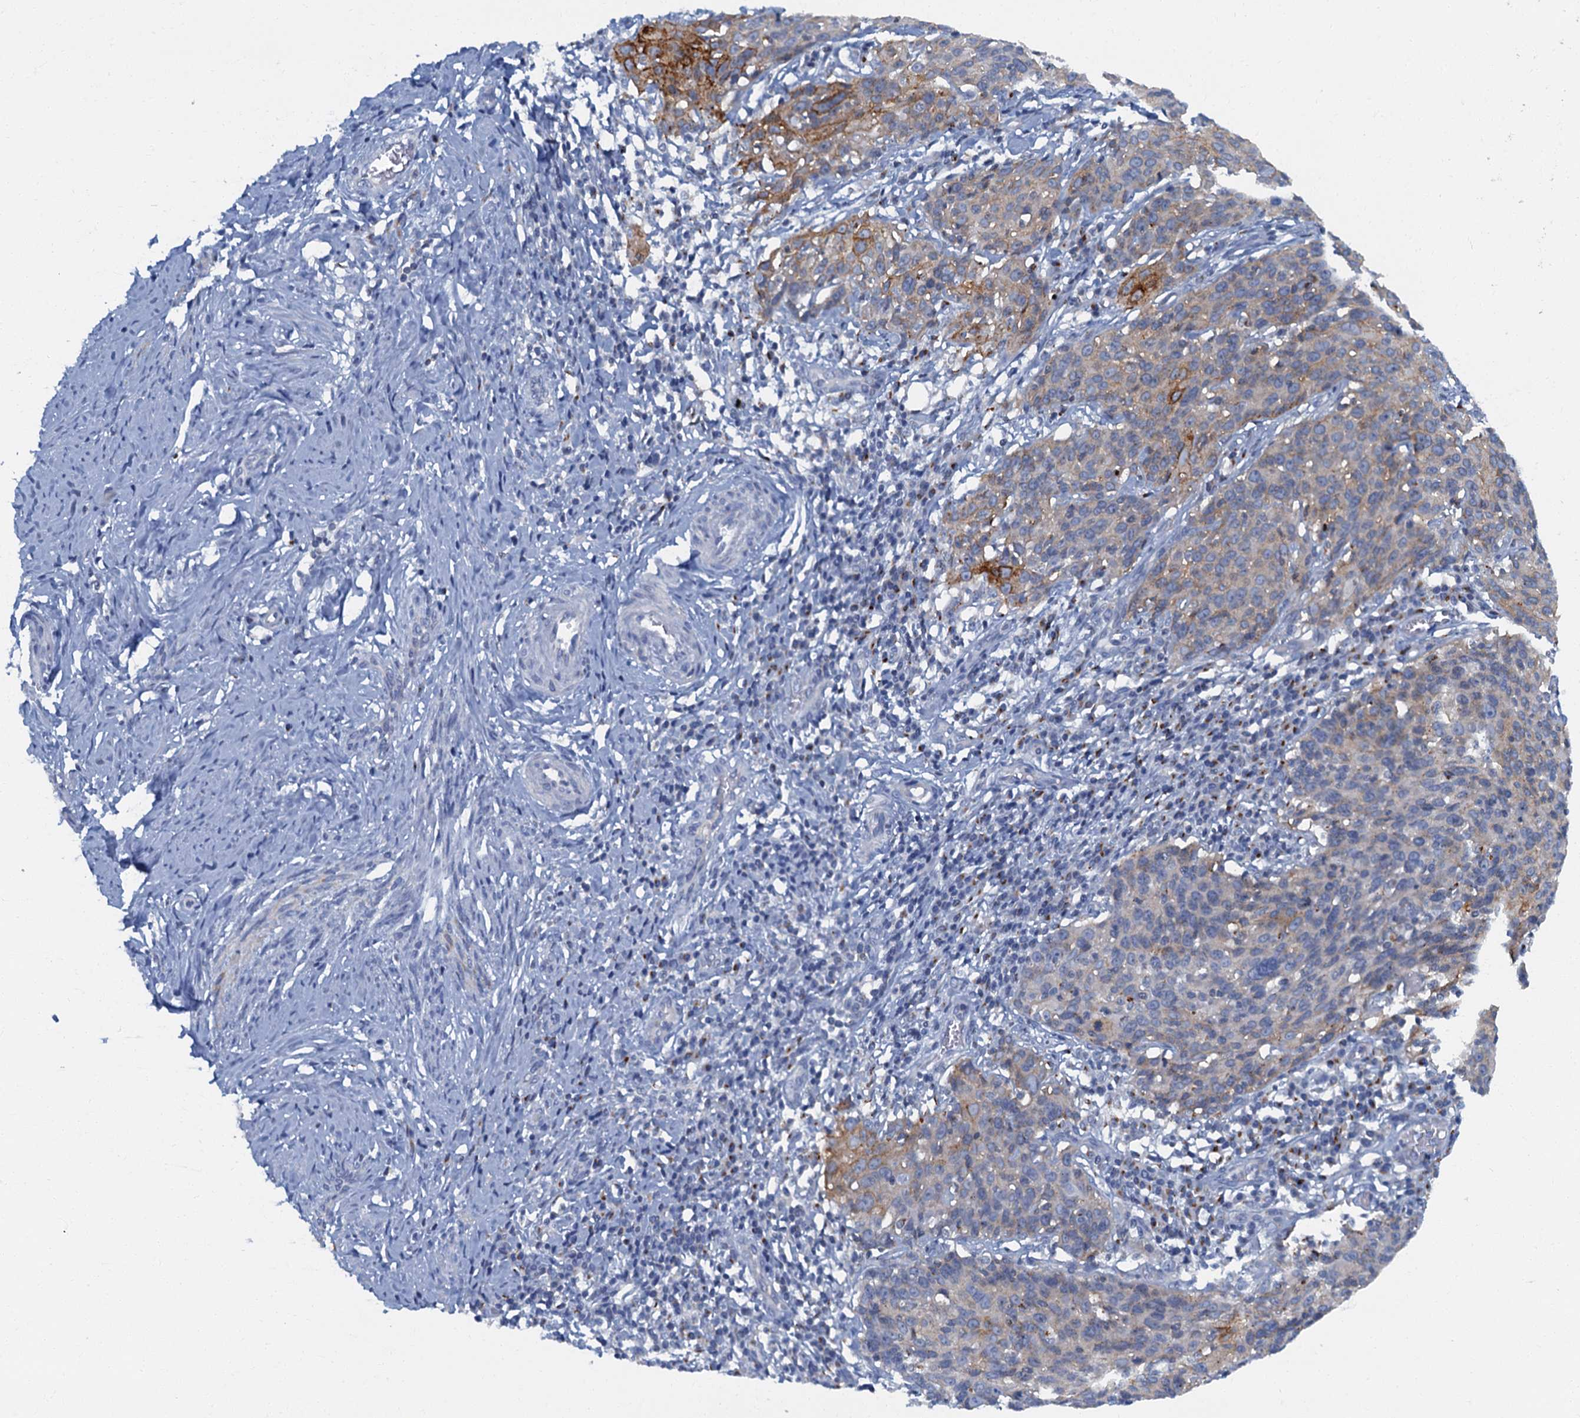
{"staining": {"intensity": "moderate", "quantity": "25%-75%", "location": "cytoplasmic/membranous"}, "tissue": "cervical cancer", "cell_type": "Tumor cells", "image_type": "cancer", "snomed": [{"axis": "morphology", "description": "Squamous cell carcinoma, NOS"}, {"axis": "topography", "description": "Cervix"}], "caption": "The photomicrograph displays a brown stain indicating the presence of a protein in the cytoplasmic/membranous of tumor cells in cervical cancer (squamous cell carcinoma).", "gene": "LYPD3", "patient": {"sex": "female", "age": 50}}